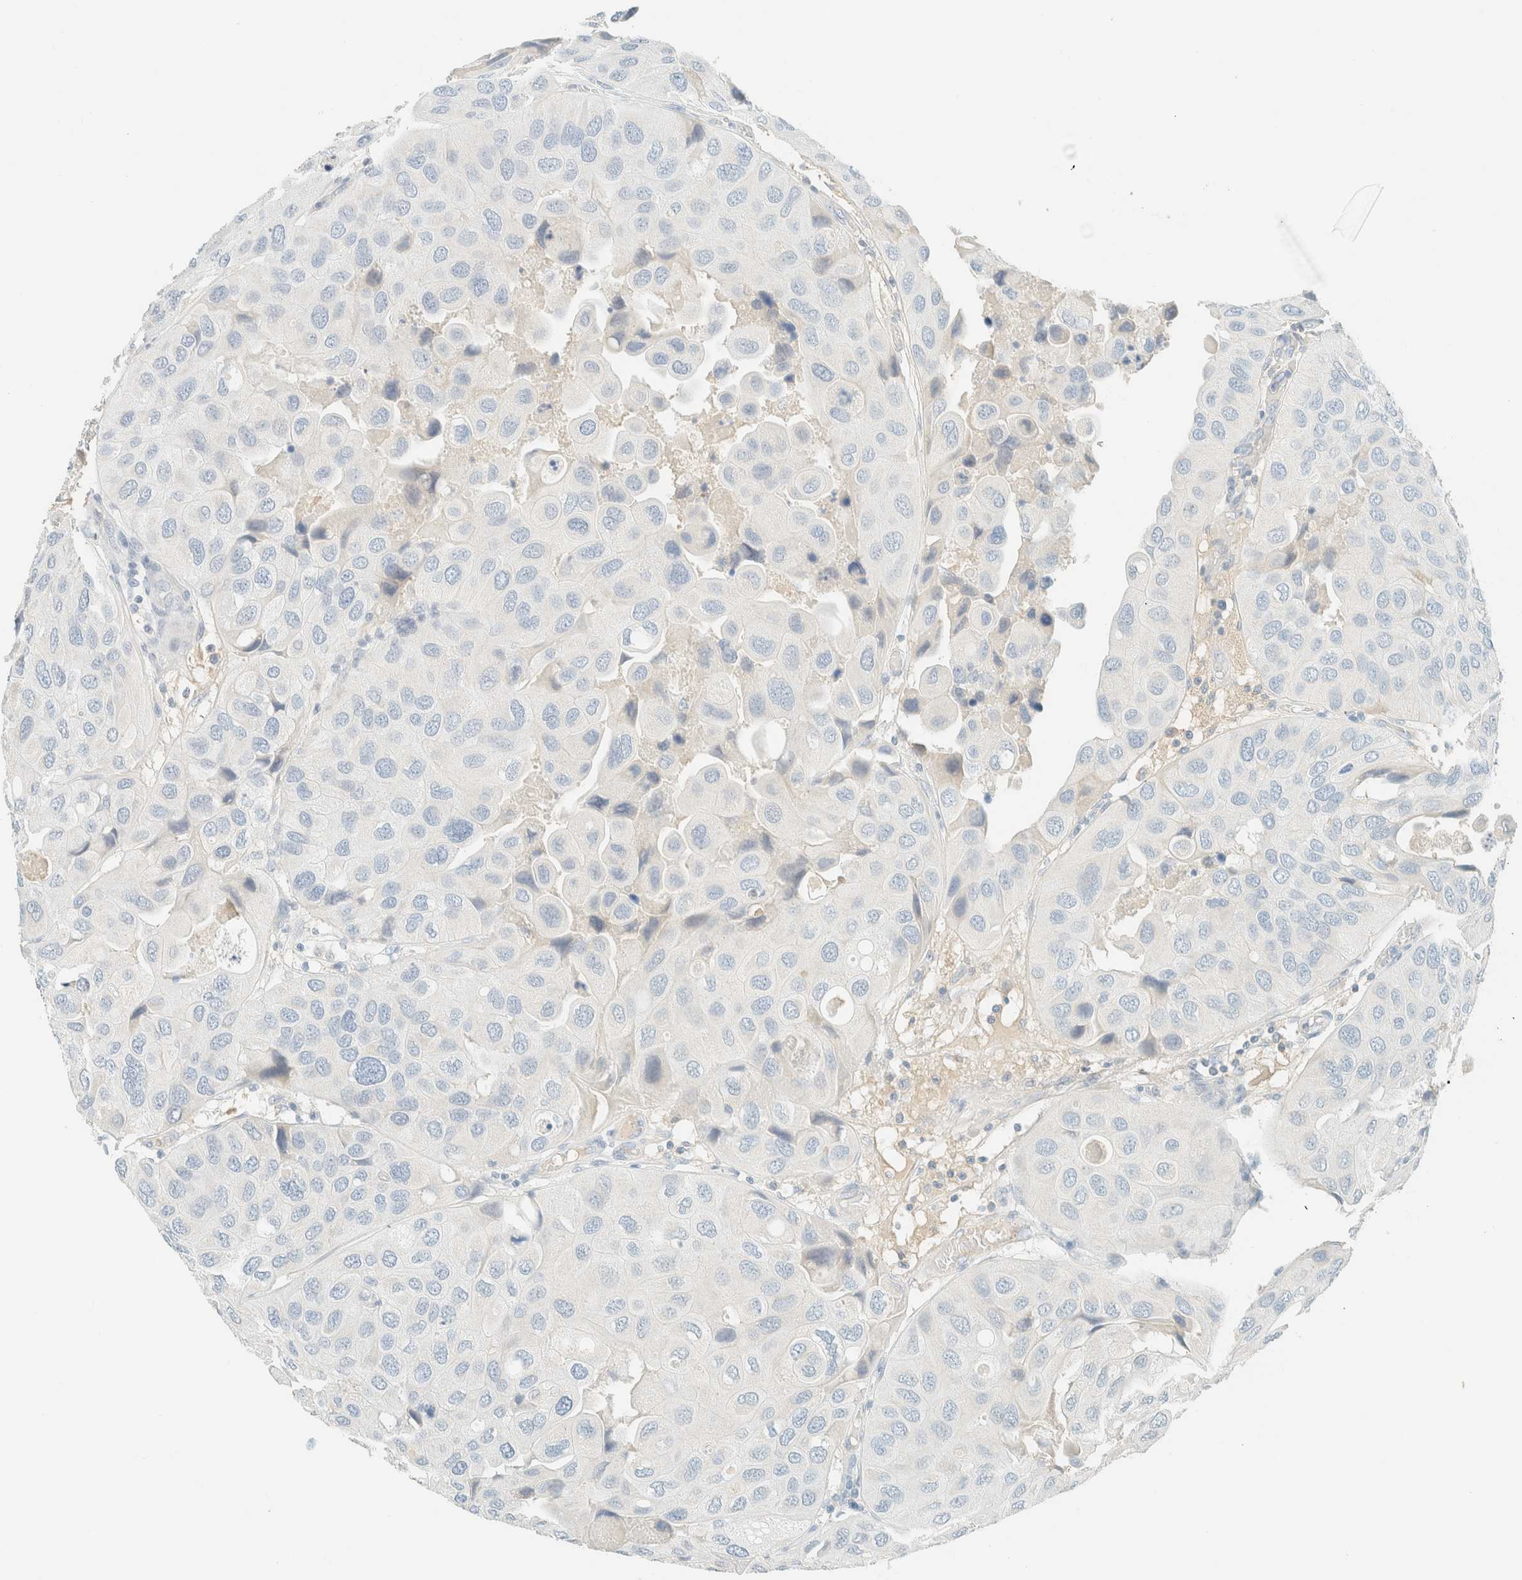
{"staining": {"intensity": "negative", "quantity": "none", "location": "none"}, "tissue": "urothelial cancer", "cell_type": "Tumor cells", "image_type": "cancer", "snomed": [{"axis": "morphology", "description": "Urothelial carcinoma, High grade"}, {"axis": "topography", "description": "Urinary bladder"}], "caption": "The histopathology image exhibits no significant expression in tumor cells of urothelial carcinoma (high-grade).", "gene": "GPA33", "patient": {"sex": "female", "age": 64}}